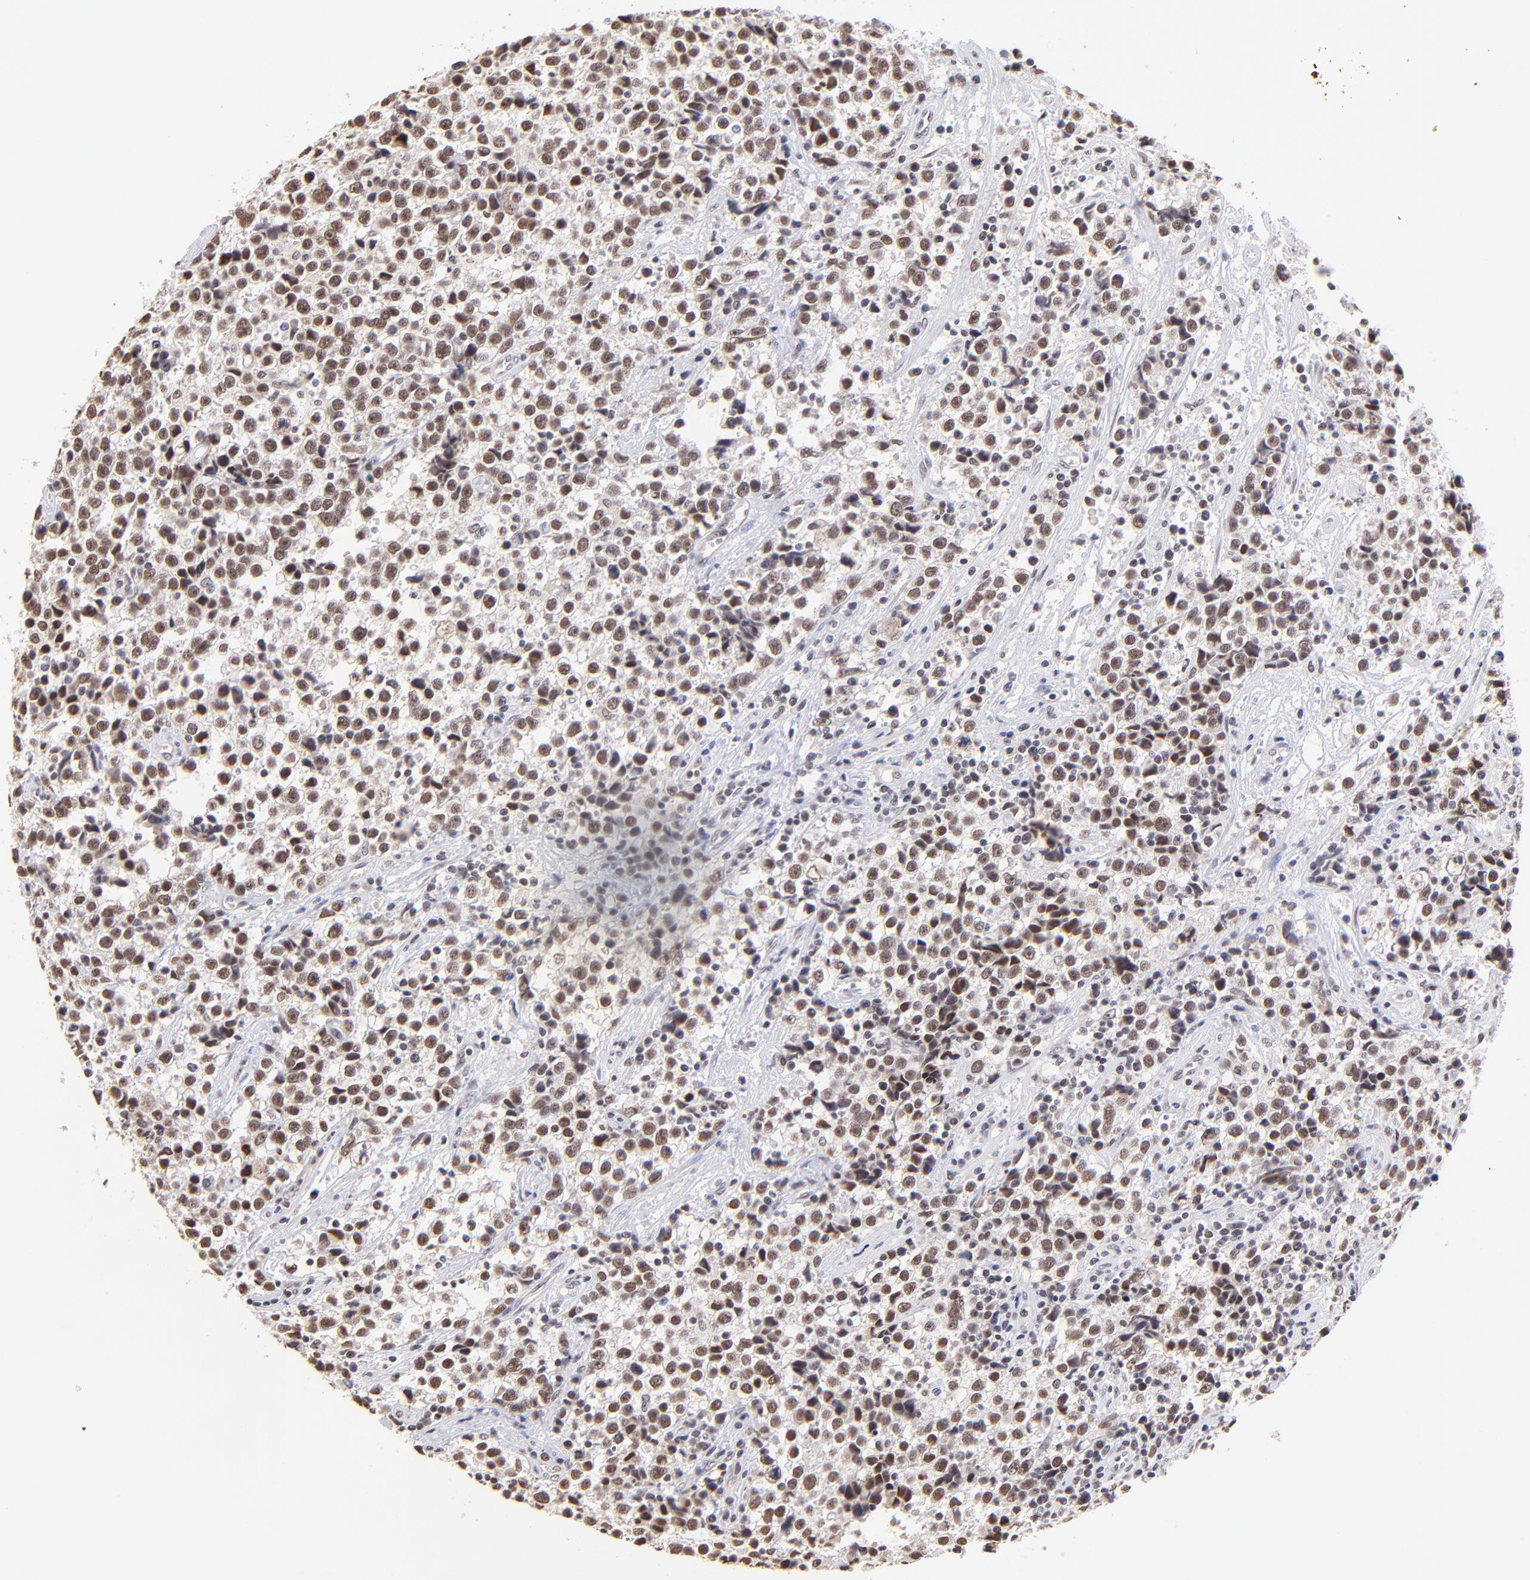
{"staining": {"intensity": "weak", "quantity": ">75%", "location": "nuclear"}, "tissue": "testis cancer", "cell_type": "Tumor cells", "image_type": "cancer", "snomed": [{"axis": "morphology", "description": "Seminoma, NOS"}, {"axis": "topography", "description": "Testis"}], "caption": "High-magnification brightfield microscopy of testis cancer (seminoma) stained with DAB (3,3'-diaminobenzidine) (brown) and counterstained with hematoxylin (blue). tumor cells exhibit weak nuclear staining is seen in approximately>75% of cells. The staining was performed using DAB (3,3'-diaminobenzidine), with brown indicating positive protein expression. Nuclei are stained blue with hematoxylin.", "gene": "ZNF670", "patient": {"sex": "male", "age": 38}}